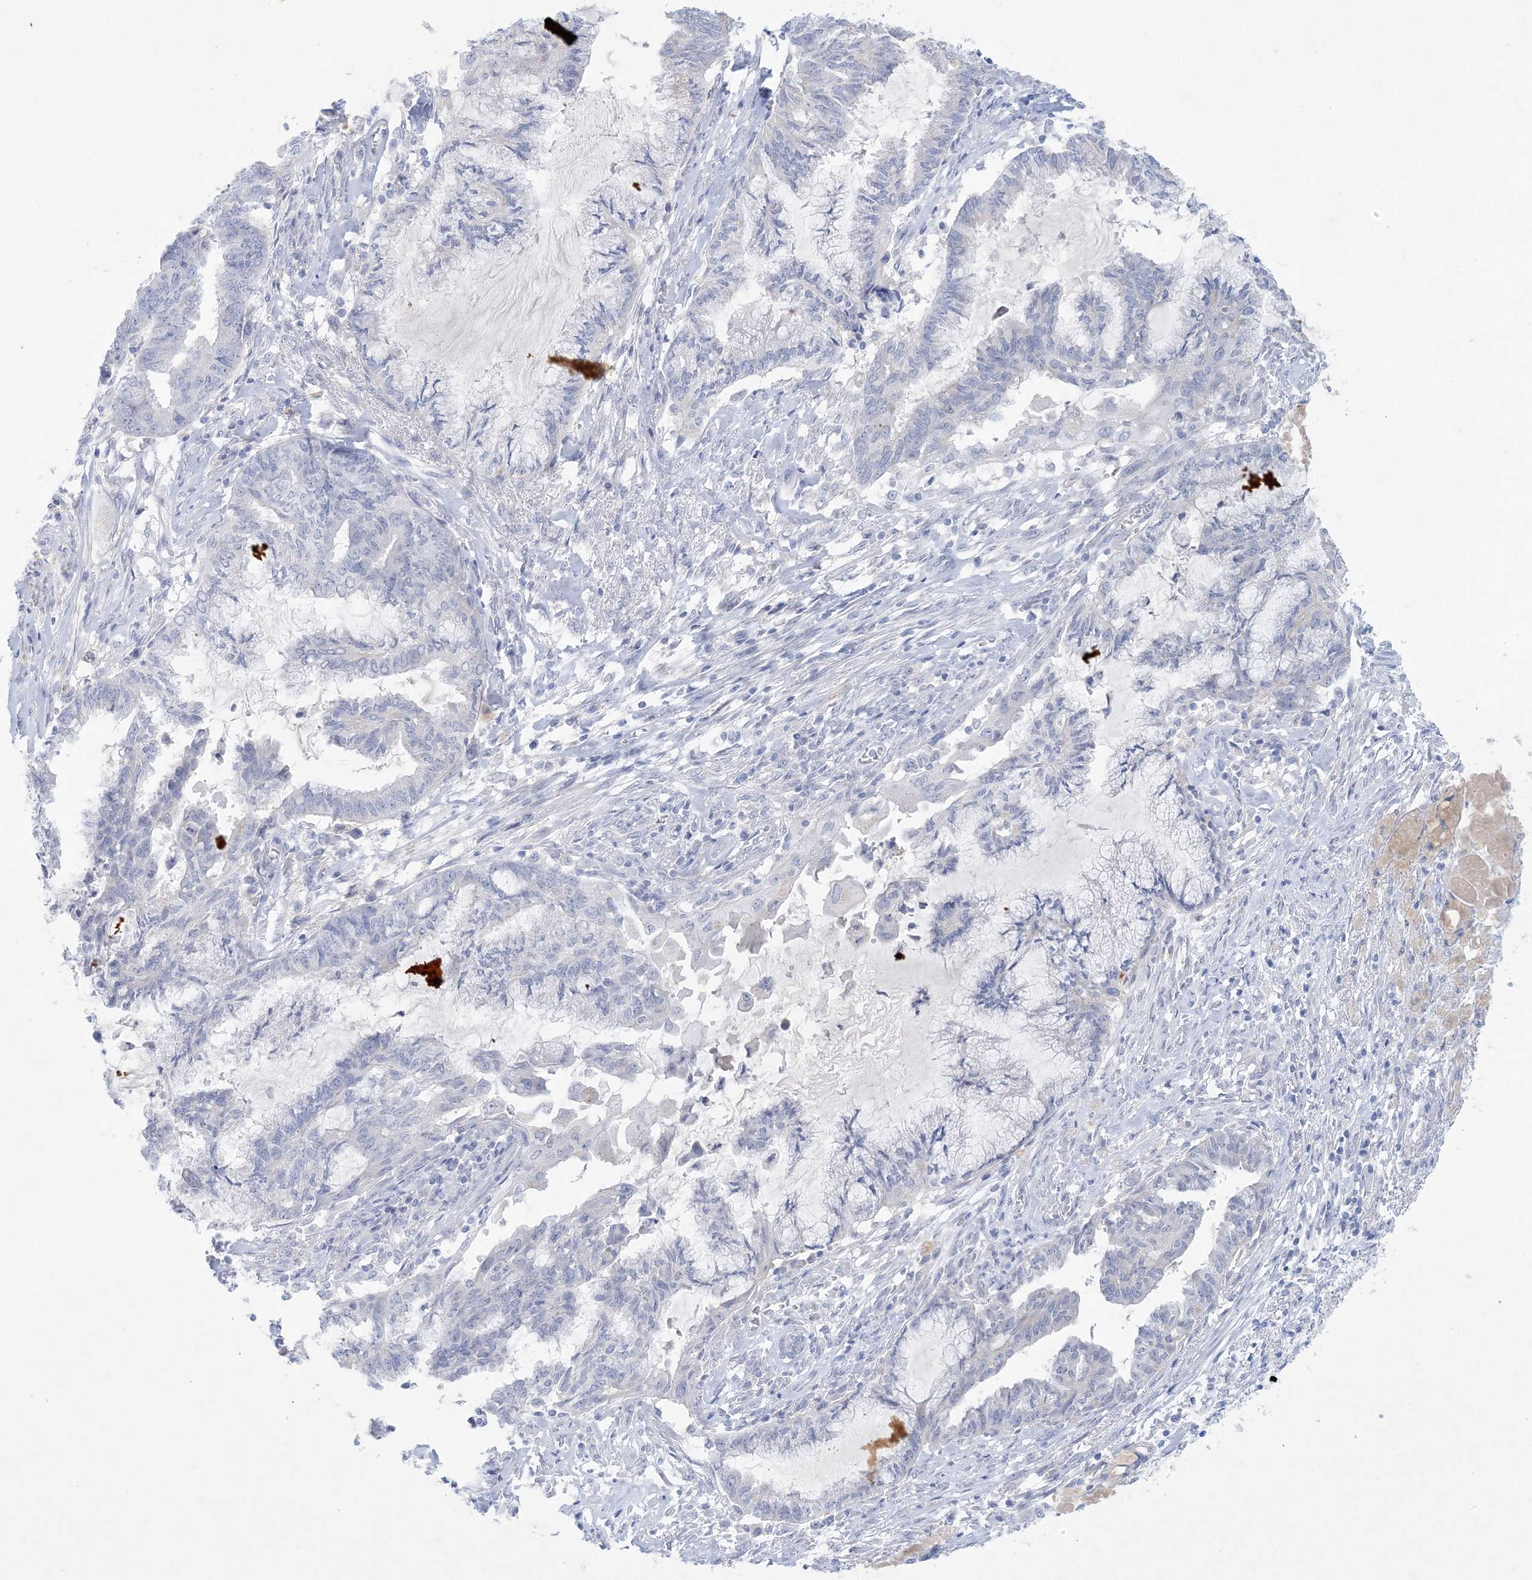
{"staining": {"intensity": "negative", "quantity": "none", "location": "none"}, "tissue": "endometrial cancer", "cell_type": "Tumor cells", "image_type": "cancer", "snomed": [{"axis": "morphology", "description": "Adenocarcinoma, NOS"}, {"axis": "topography", "description": "Endometrium"}], "caption": "Immunohistochemical staining of human endometrial cancer (adenocarcinoma) shows no significant staining in tumor cells. (DAB immunohistochemistry with hematoxylin counter stain).", "gene": "GABRG1", "patient": {"sex": "female", "age": 86}}